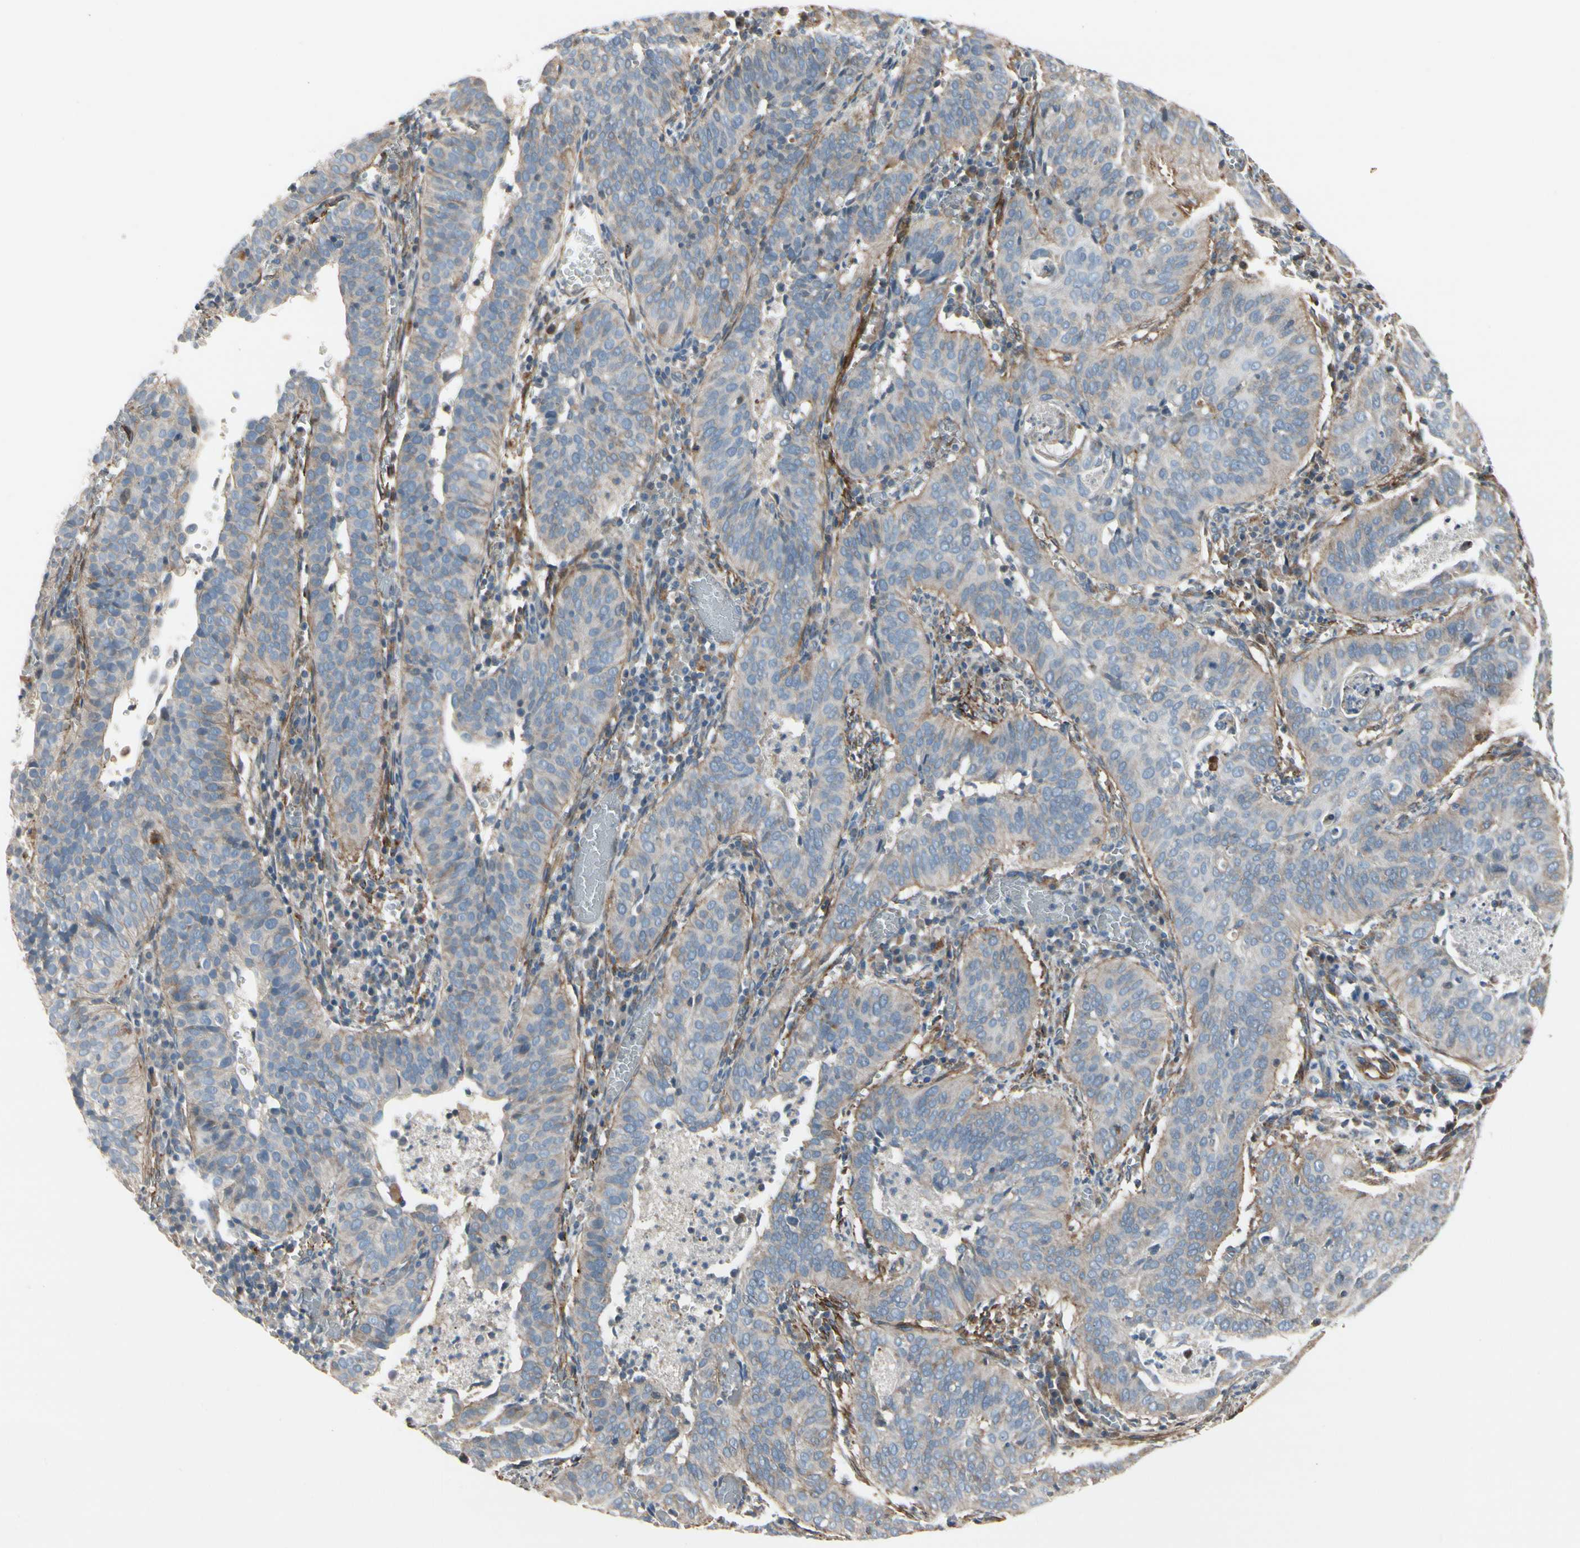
{"staining": {"intensity": "weak", "quantity": "25%-75%", "location": "cytoplasmic/membranous"}, "tissue": "cervical cancer", "cell_type": "Tumor cells", "image_type": "cancer", "snomed": [{"axis": "morphology", "description": "Squamous cell carcinoma, NOS"}, {"axis": "topography", "description": "Cervix"}], "caption": "Immunohistochemical staining of cervical cancer (squamous cell carcinoma) displays low levels of weak cytoplasmic/membranous positivity in about 25%-75% of tumor cells. Immunohistochemistry stains the protein in brown and the nuclei are stained blue.", "gene": "TPM1", "patient": {"sex": "female", "age": 39}}